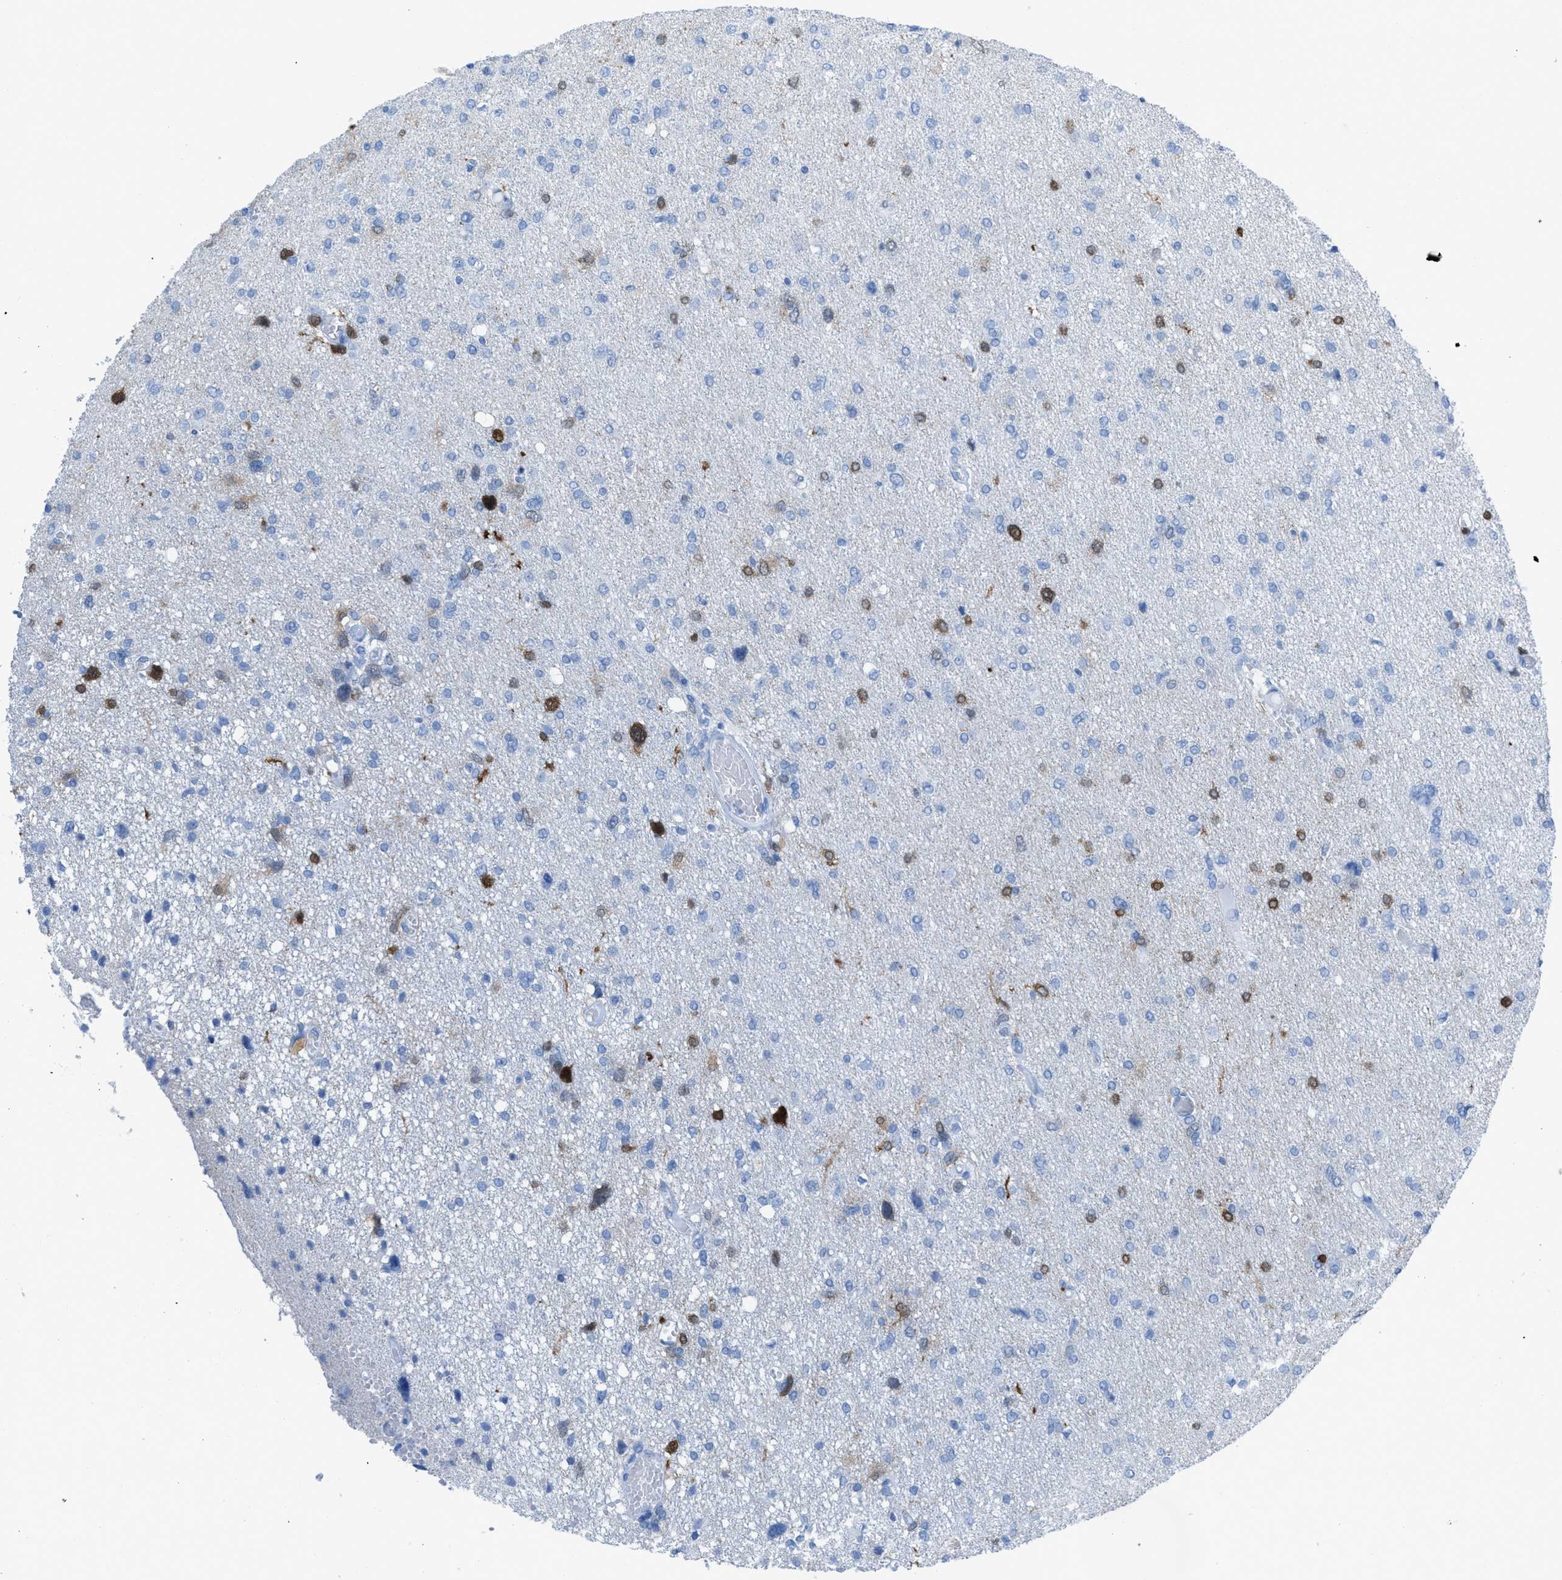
{"staining": {"intensity": "moderate", "quantity": "<25%", "location": "cytoplasmic/membranous,nuclear"}, "tissue": "glioma", "cell_type": "Tumor cells", "image_type": "cancer", "snomed": [{"axis": "morphology", "description": "Glioma, malignant, High grade"}, {"axis": "topography", "description": "Brain"}], "caption": "An image of human glioma stained for a protein shows moderate cytoplasmic/membranous and nuclear brown staining in tumor cells. (Brightfield microscopy of DAB IHC at high magnification).", "gene": "CDKN2A", "patient": {"sex": "female", "age": 59}}